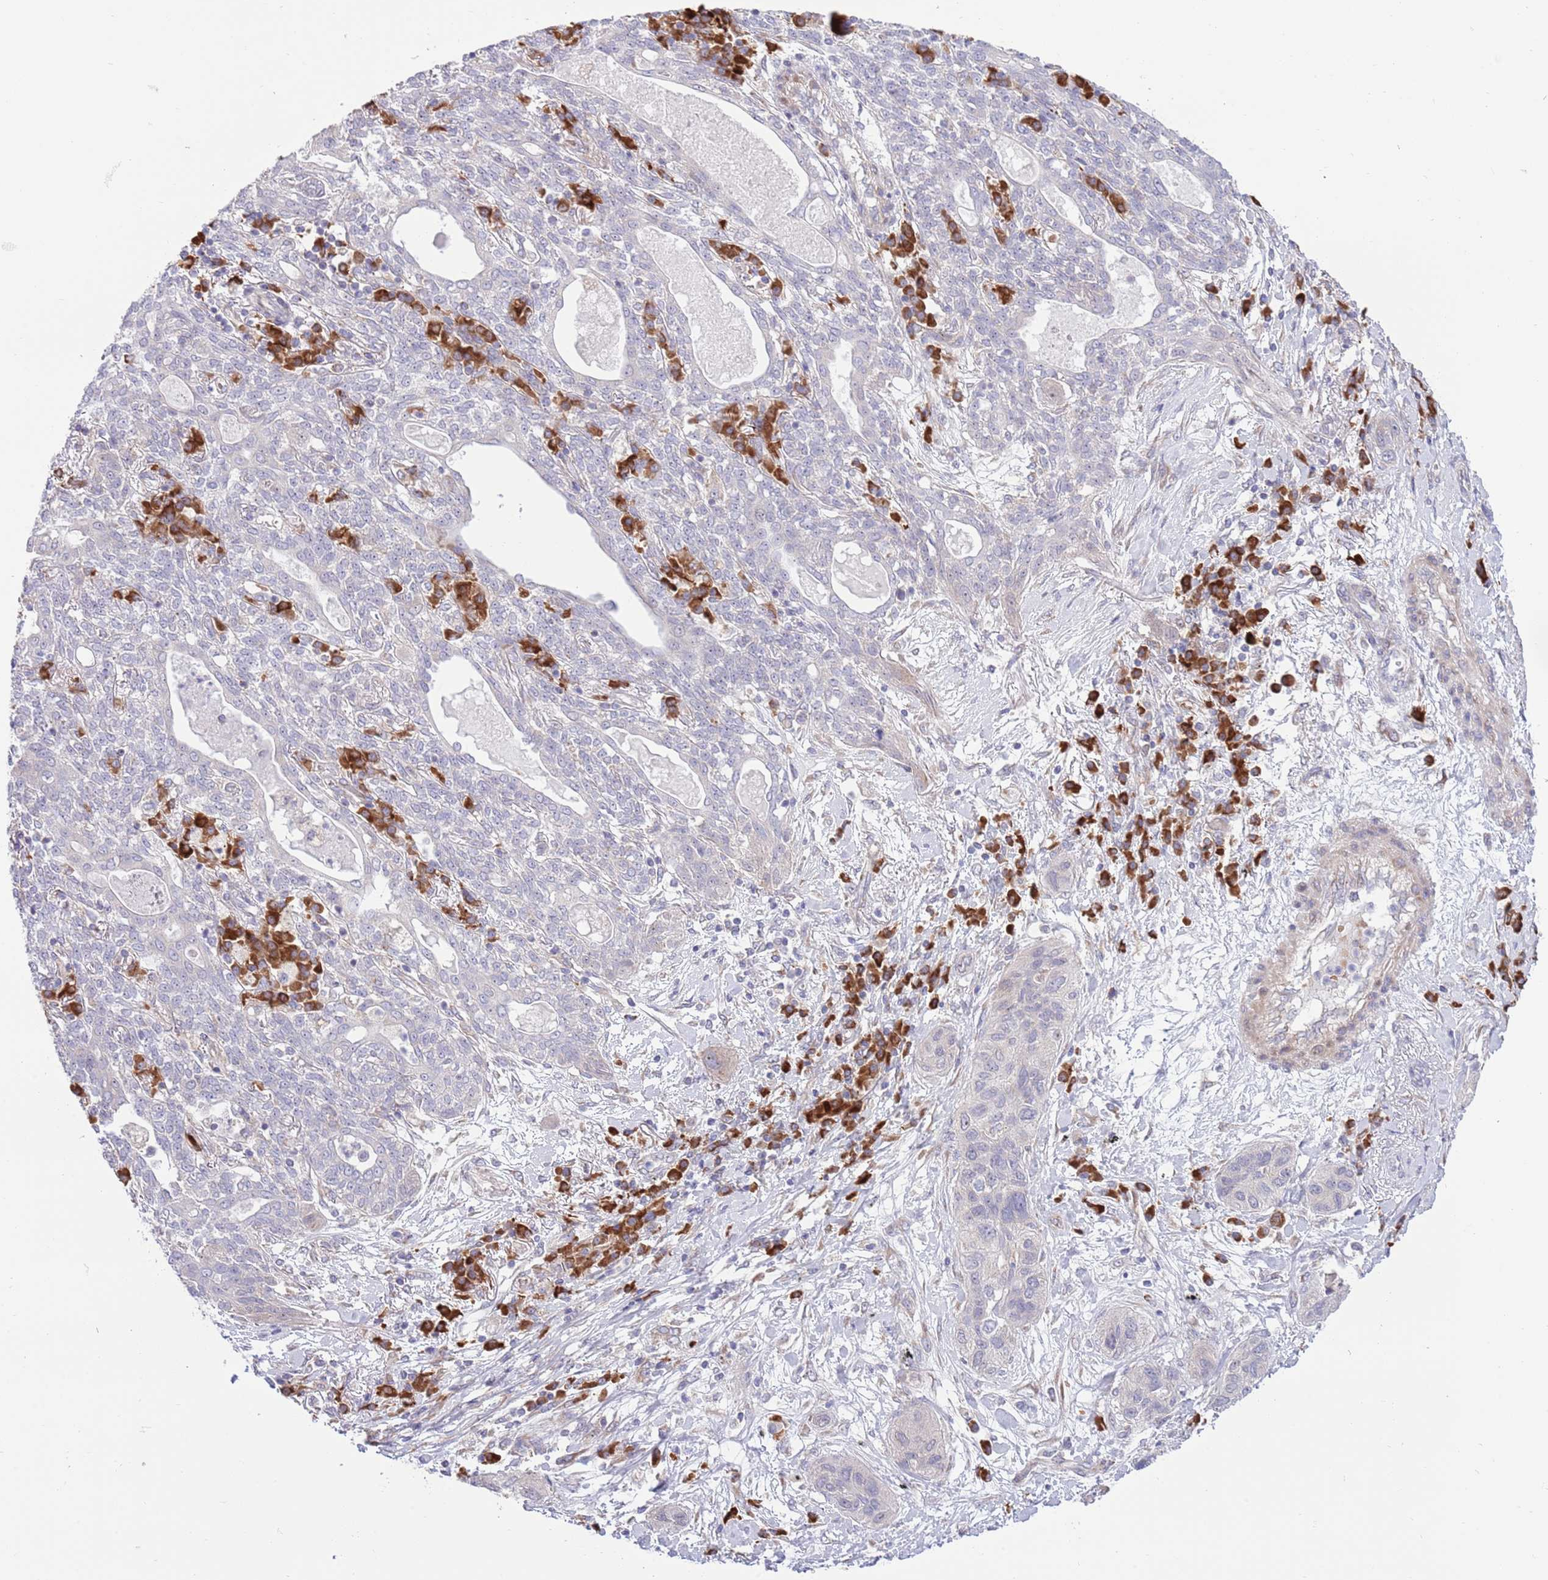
{"staining": {"intensity": "negative", "quantity": "none", "location": "none"}, "tissue": "lung cancer", "cell_type": "Tumor cells", "image_type": "cancer", "snomed": [{"axis": "morphology", "description": "Squamous cell carcinoma, NOS"}, {"axis": "topography", "description": "Lung"}], "caption": "Immunohistochemistry micrograph of lung squamous cell carcinoma stained for a protein (brown), which displays no expression in tumor cells. The staining is performed using DAB (3,3'-diaminobenzidine) brown chromogen with nuclei counter-stained in using hematoxylin.", "gene": "DAND5", "patient": {"sex": "female", "age": 70}}